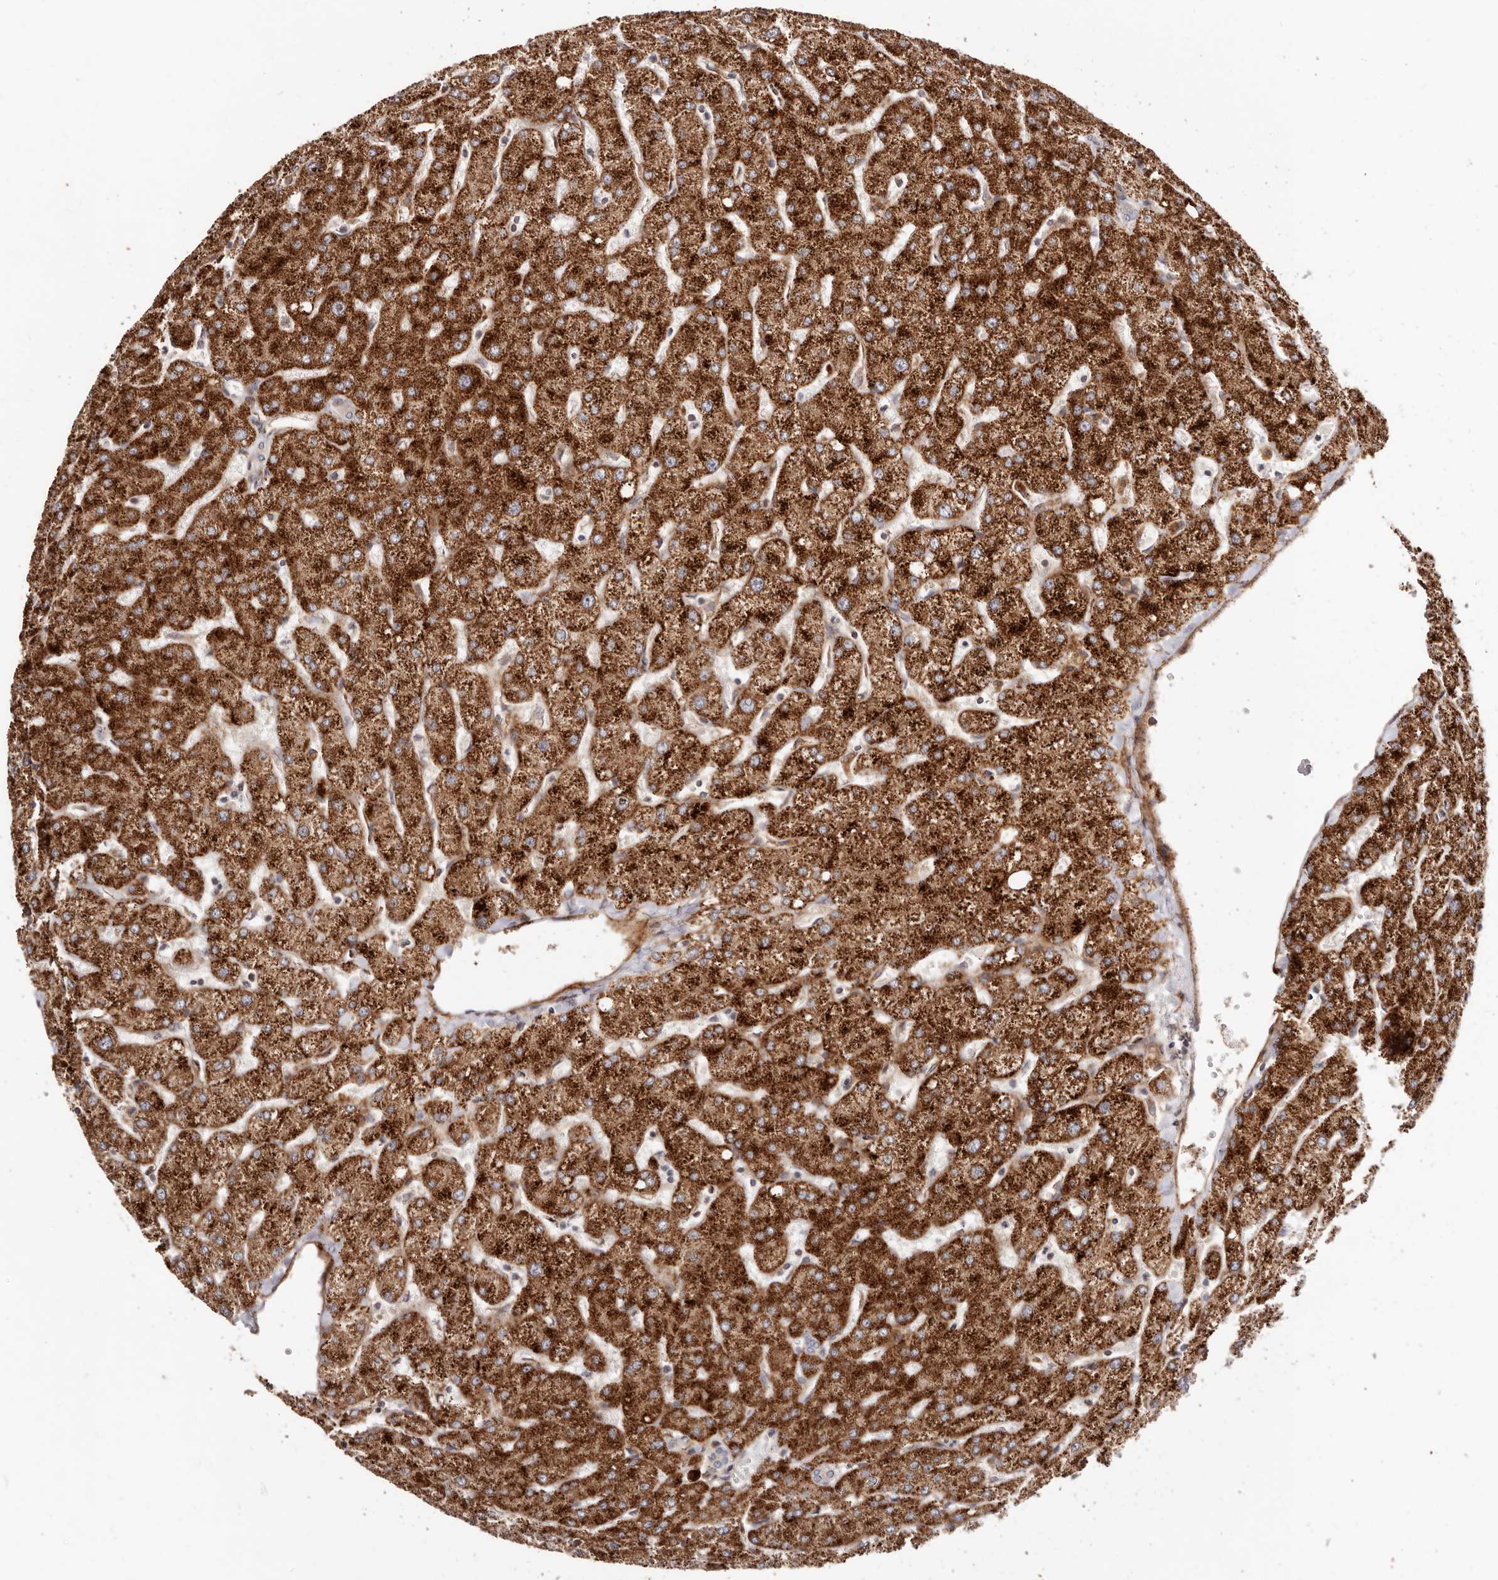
{"staining": {"intensity": "negative", "quantity": "none", "location": "none"}, "tissue": "liver", "cell_type": "Cholangiocytes", "image_type": "normal", "snomed": [{"axis": "morphology", "description": "Normal tissue, NOS"}, {"axis": "topography", "description": "Liver"}], "caption": "Liver stained for a protein using immunohistochemistry (IHC) exhibits no positivity cholangiocytes.", "gene": "APOL6", "patient": {"sex": "female", "age": 54}}